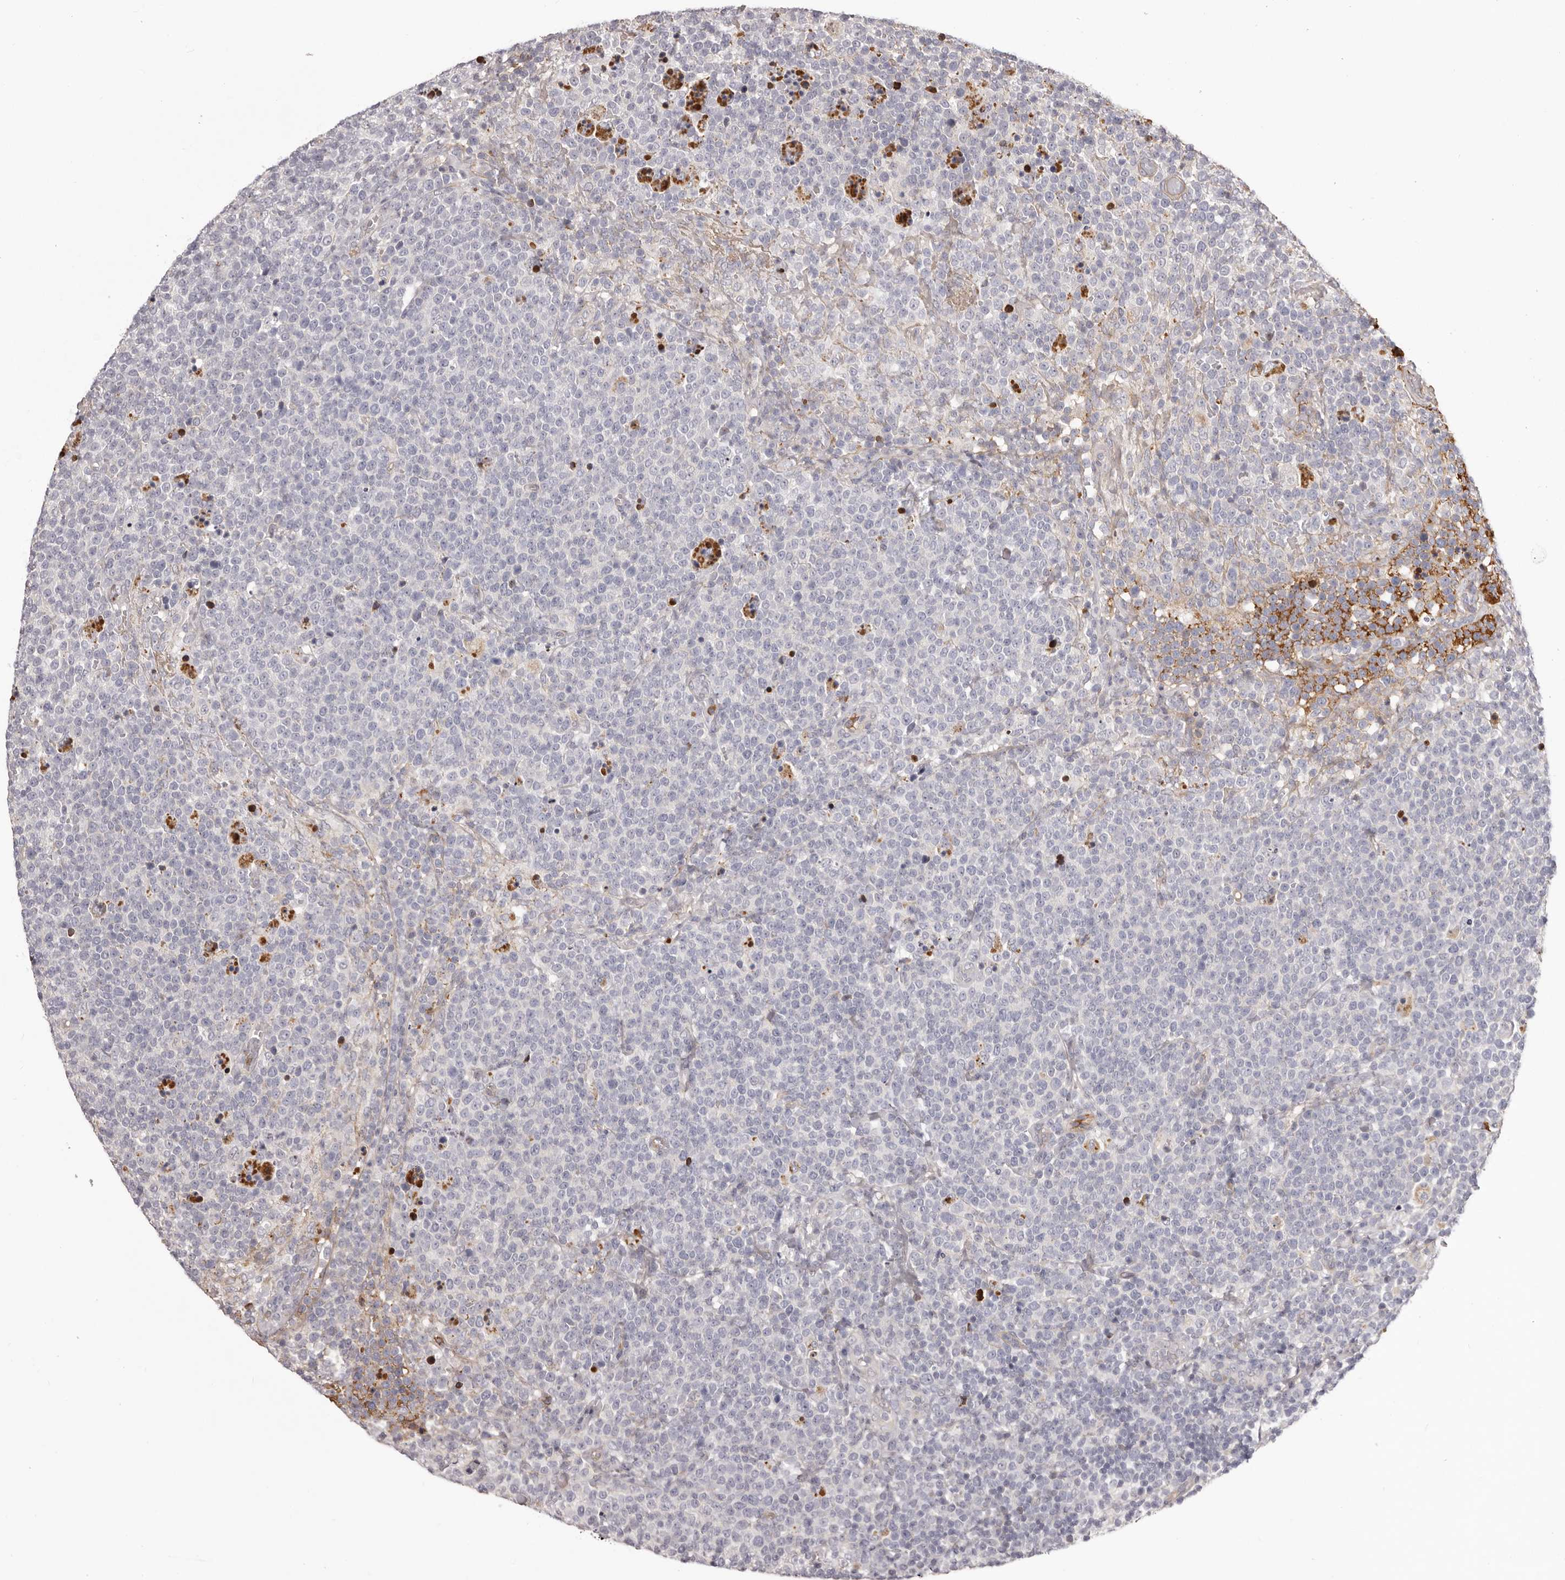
{"staining": {"intensity": "negative", "quantity": "none", "location": "none"}, "tissue": "lymphoma", "cell_type": "Tumor cells", "image_type": "cancer", "snomed": [{"axis": "morphology", "description": "Malignant lymphoma, non-Hodgkin's type, High grade"}, {"axis": "topography", "description": "Lymph node"}], "caption": "A micrograph of human lymphoma is negative for staining in tumor cells.", "gene": "OTUD3", "patient": {"sex": "male", "age": 61}}